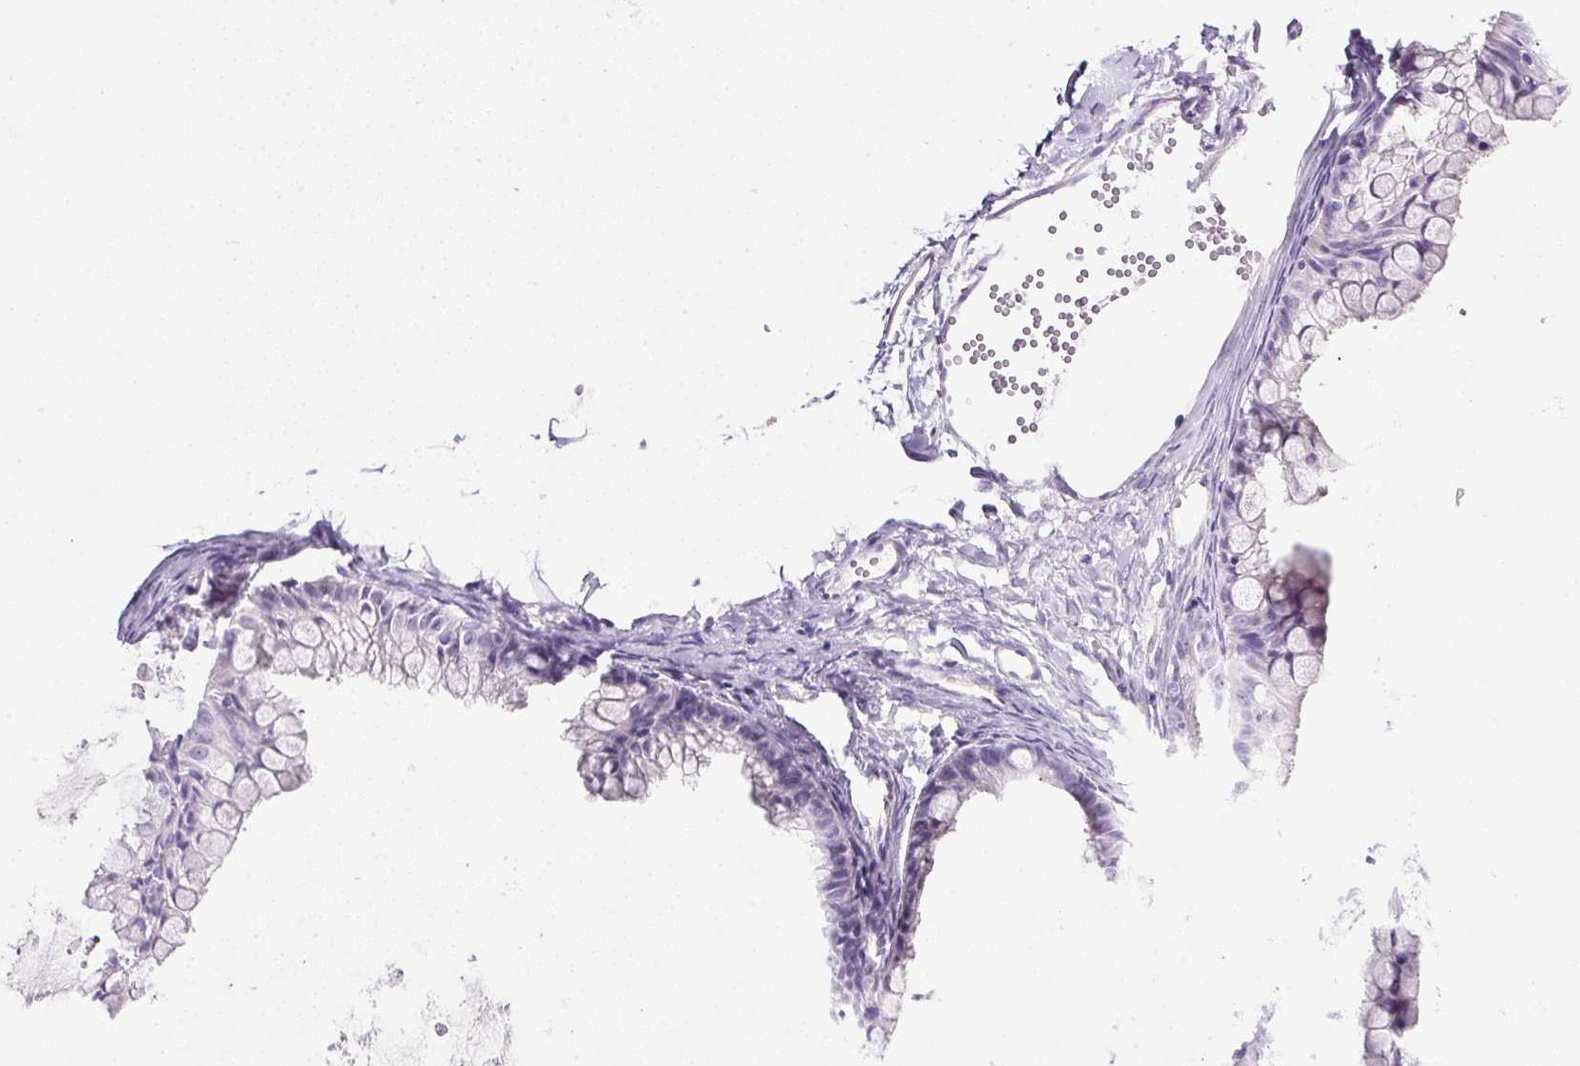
{"staining": {"intensity": "negative", "quantity": "none", "location": "none"}, "tissue": "ovarian cancer", "cell_type": "Tumor cells", "image_type": "cancer", "snomed": [{"axis": "morphology", "description": "Cystadenocarcinoma, mucinous, NOS"}, {"axis": "topography", "description": "Ovary"}], "caption": "DAB (3,3'-diaminobenzidine) immunohistochemical staining of human mucinous cystadenocarcinoma (ovarian) displays no significant staining in tumor cells. Nuclei are stained in blue.", "gene": "ATP6V0A4", "patient": {"sex": "female", "age": 35}}